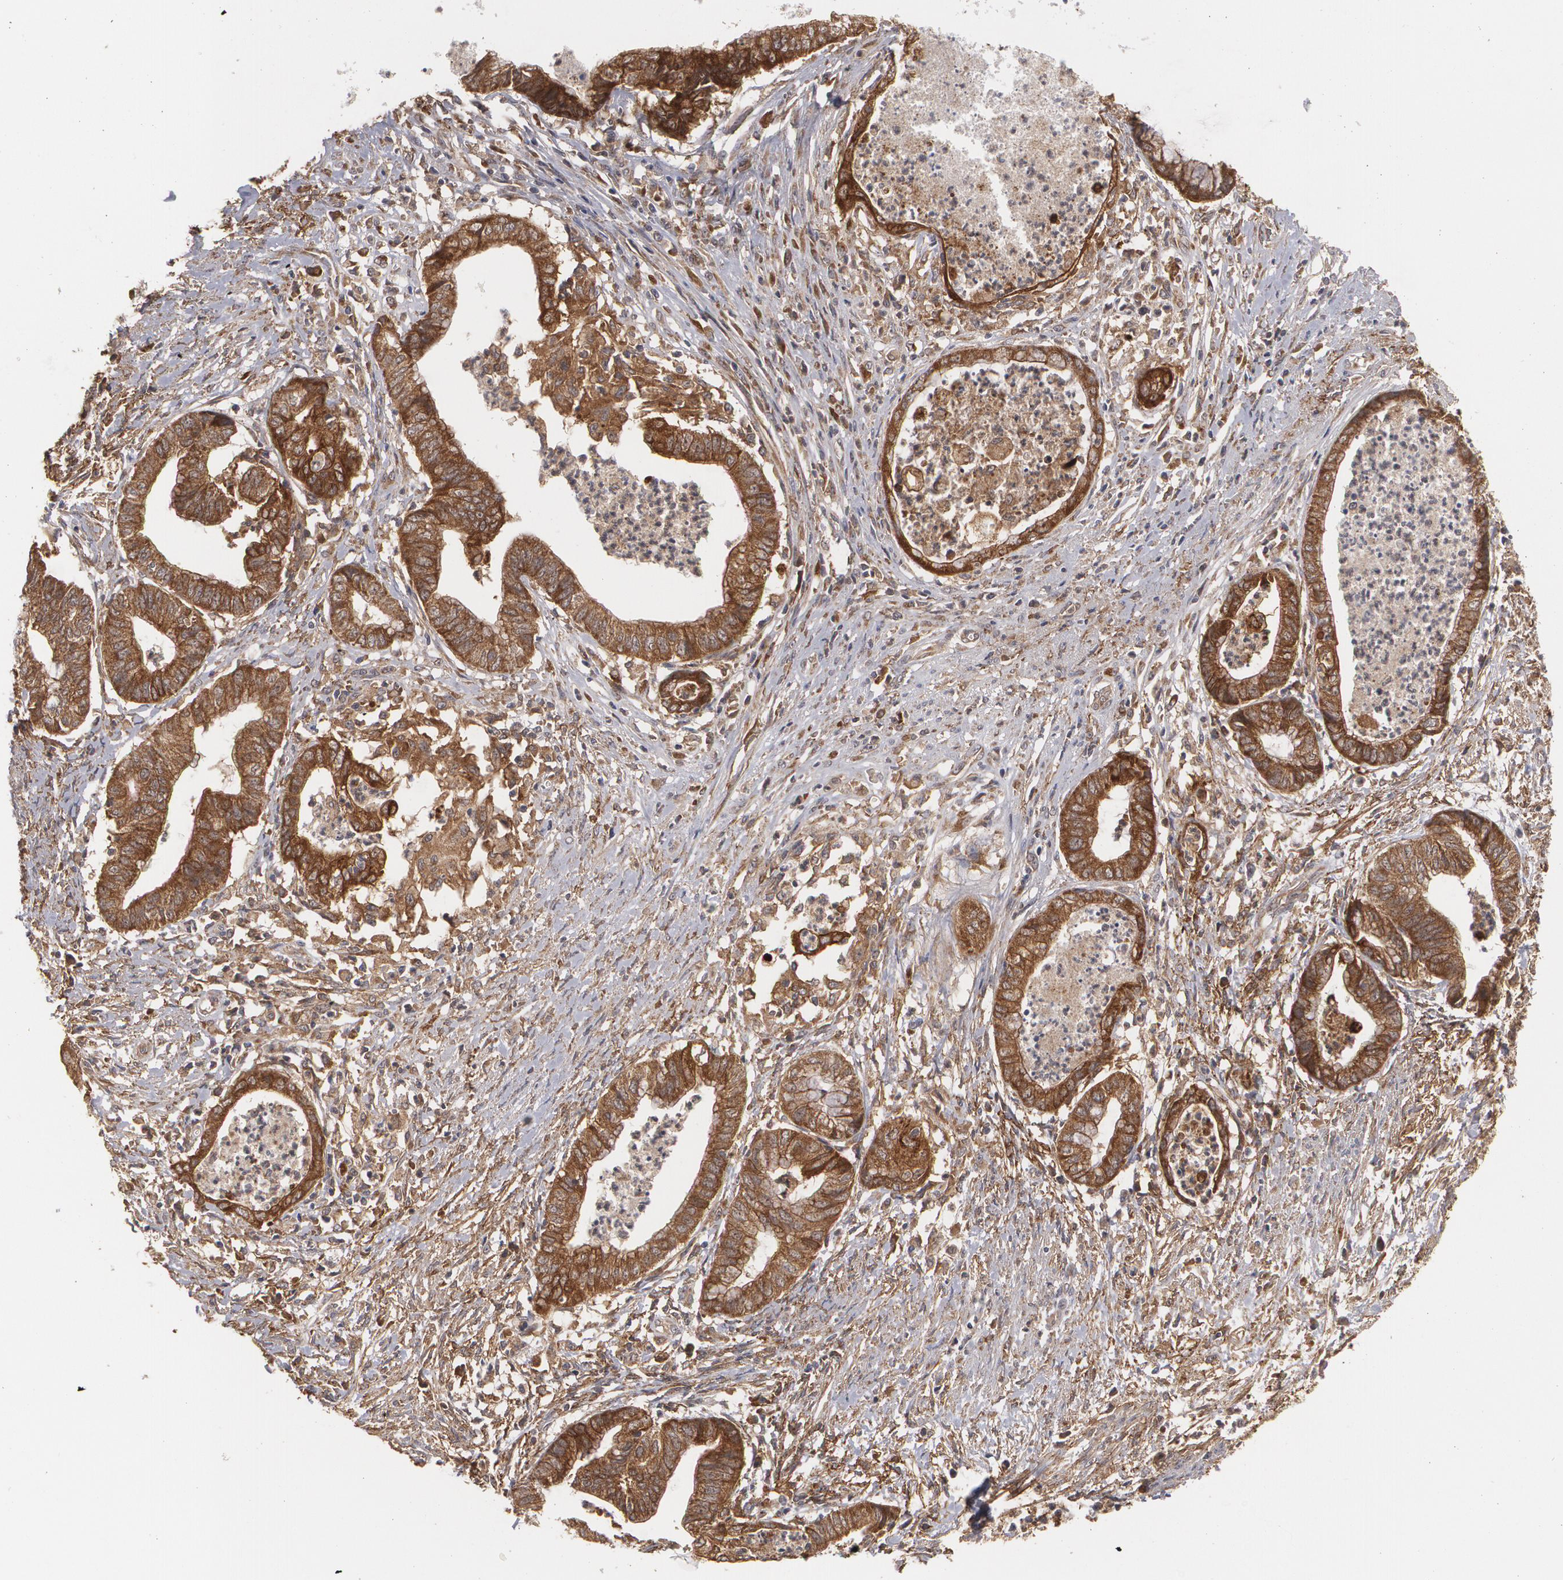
{"staining": {"intensity": "moderate", "quantity": ">75%", "location": "cytoplasmic/membranous"}, "tissue": "endometrial cancer", "cell_type": "Tumor cells", "image_type": "cancer", "snomed": [{"axis": "morphology", "description": "Necrosis, NOS"}, {"axis": "morphology", "description": "Adenocarcinoma, NOS"}, {"axis": "topography", "description": "Endometrium"}], "caption": "Immunohistochemical staining of human endometrial adenocarcinoma reveals moderate cytoplasmic/membranous protein staining in about >75% of tumor cells.", "gene": "BMP6", "patient": {"sex": "female", "age": 79}}